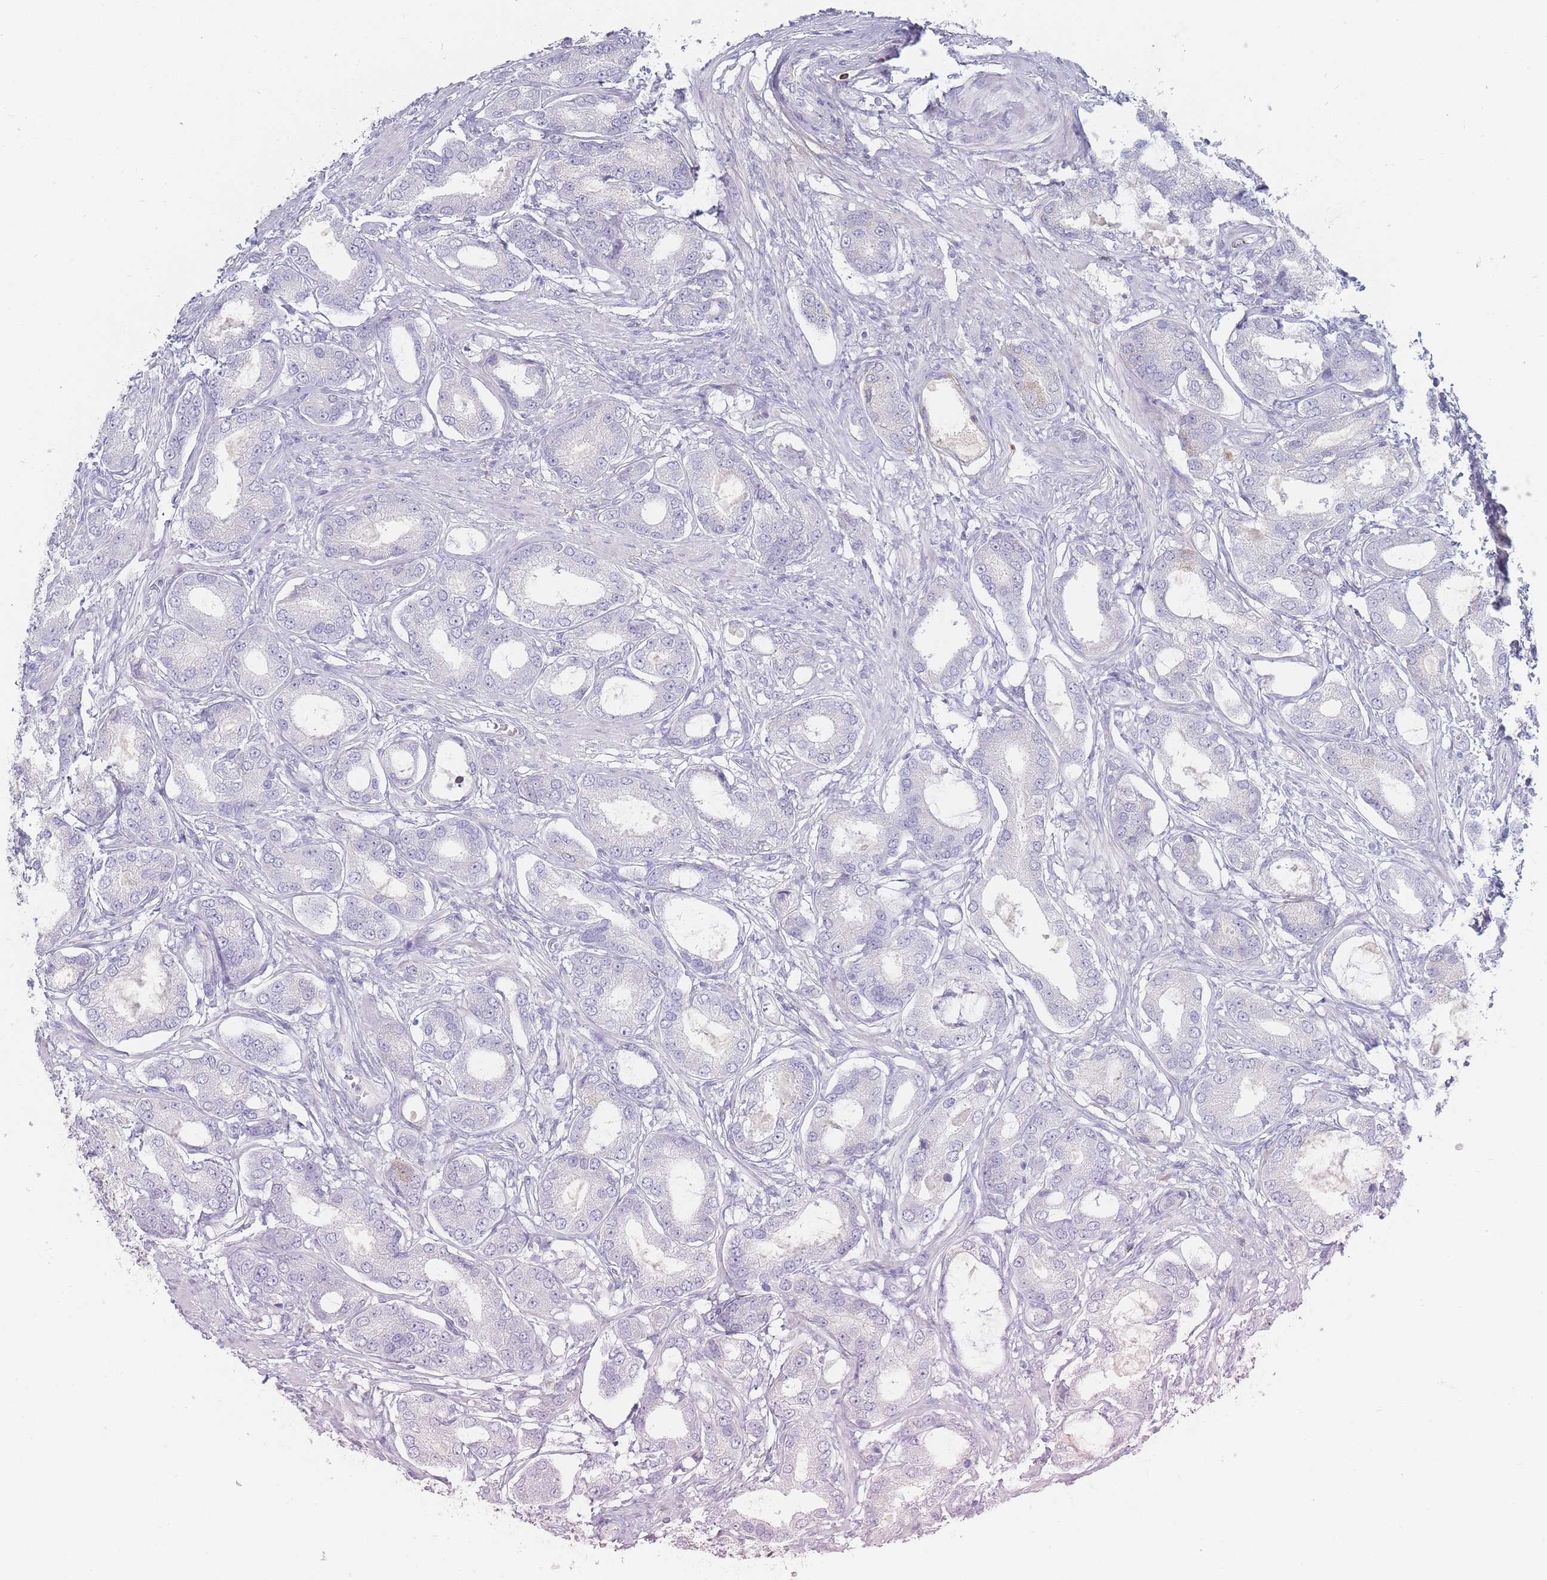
{"staining": {"intensity": "negative", "quantity": "none", "location": "none"}, "tissue": "prostate cancer", "cell_type": "Tumor cells", "image_type": "cancer", "snomed": [{"axis": "morphology", "description": "Adenocarcinoma, High grade"}, {"axis": "topography", "description": "Prostate"}], "caption": "This is a histopathology image of immunohistochemistry staining of prostate cancer, which shows no staining in tumor cells.", "gene": "PRG4", "patient": {"sex": "male", "age": 69}}